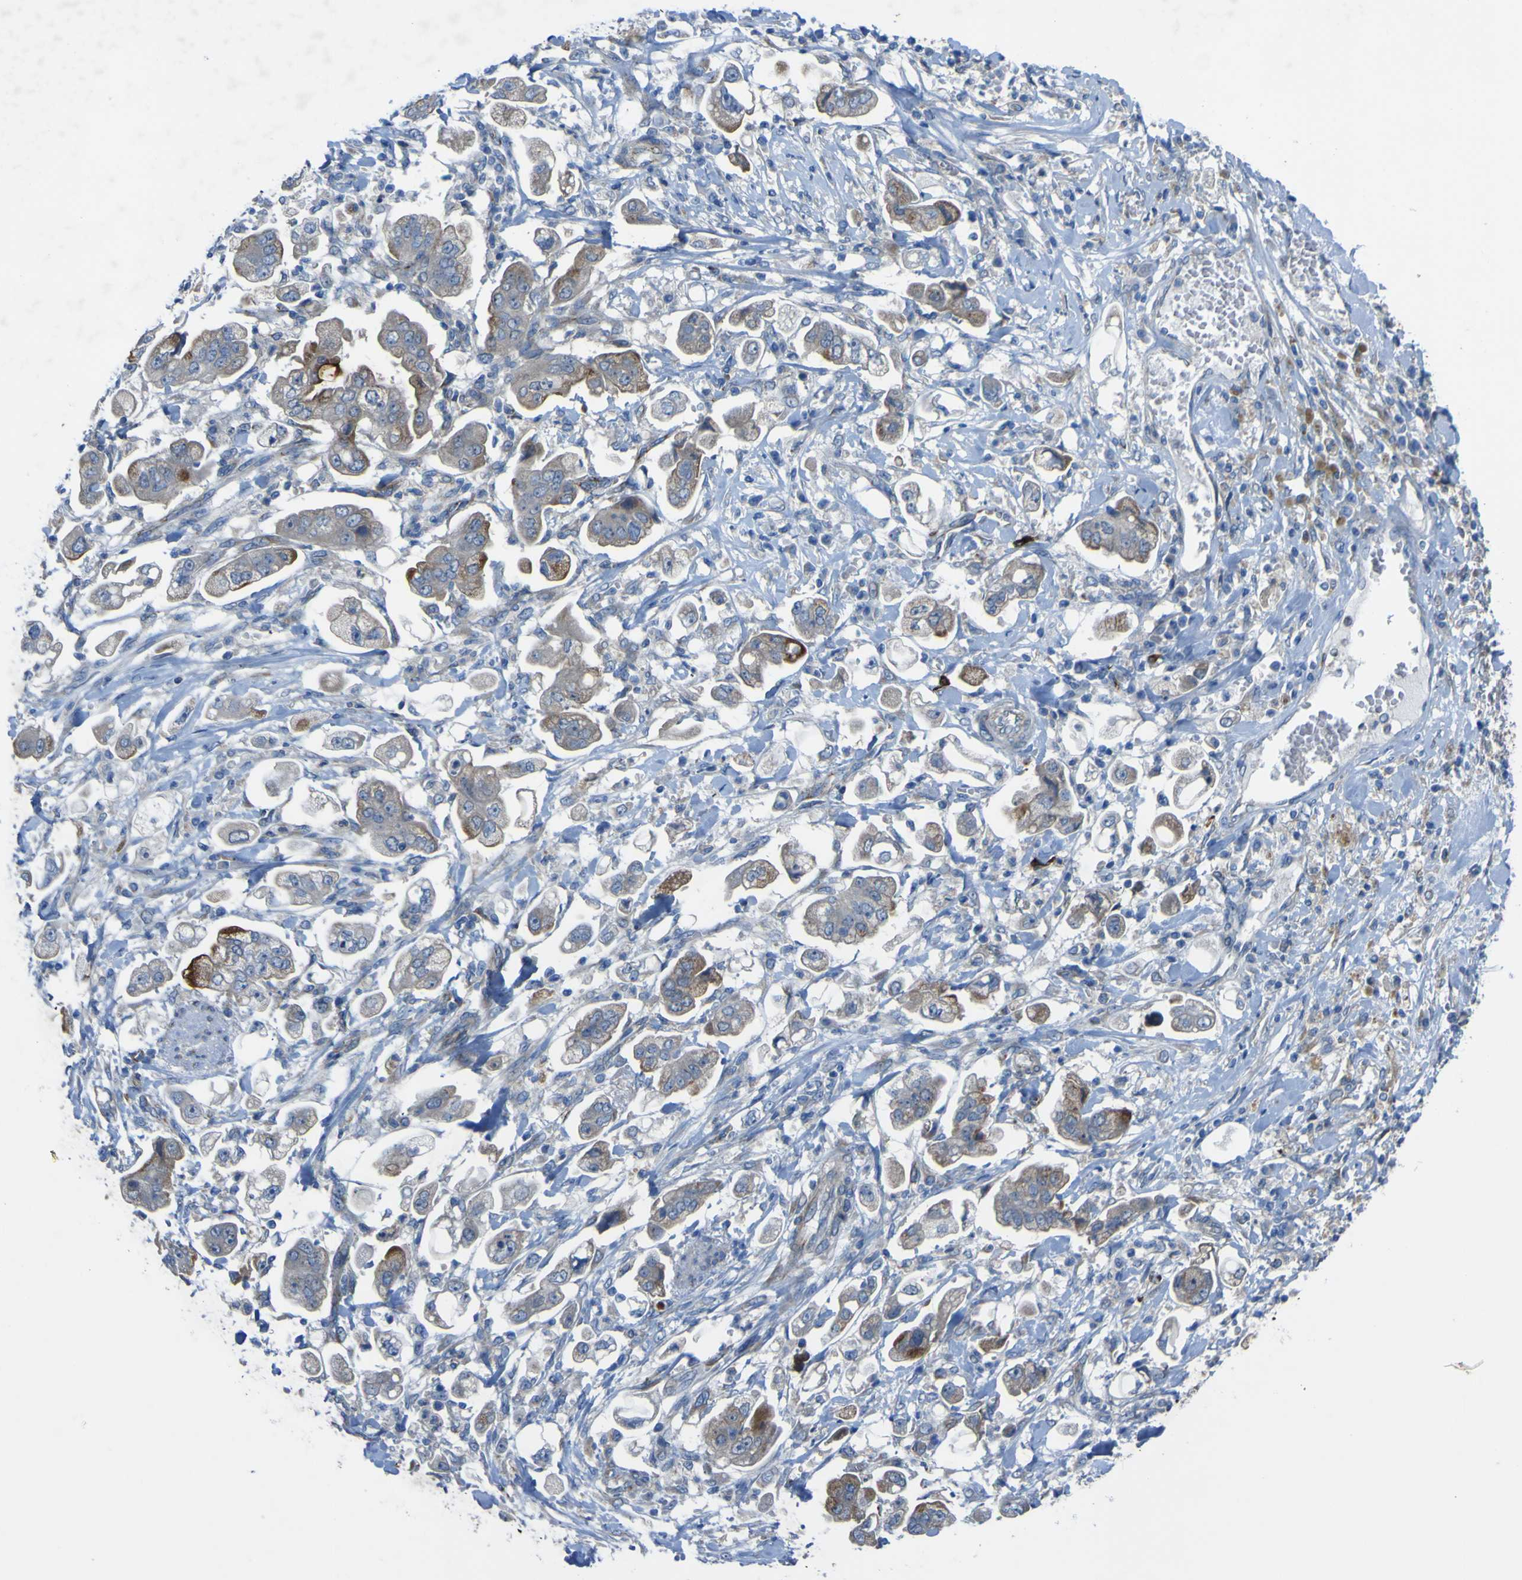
{"staining": {"intensity": "weak", "quantity": ">75%", "location": "cytoplasmic/membranous"}, "tissue": "stomach cancer", "cell_type": "Tumor cells", "image_type": "cancer", "snomed": [{"axis": "morphology", "description": "Adenocarcinoma, NOS"}, {"axis": "topography", "description": "Stomach"}], "caption": "IHC of adenocarcinoma (stomach) exhibits low levels of weak cytoplasmic/membranous positivity in approximately >75% of tumor cells. (IHC, brightfield microscopy, high magnification).", "gene": "CST3", "patient": {"sex": "male", "age": 62}}